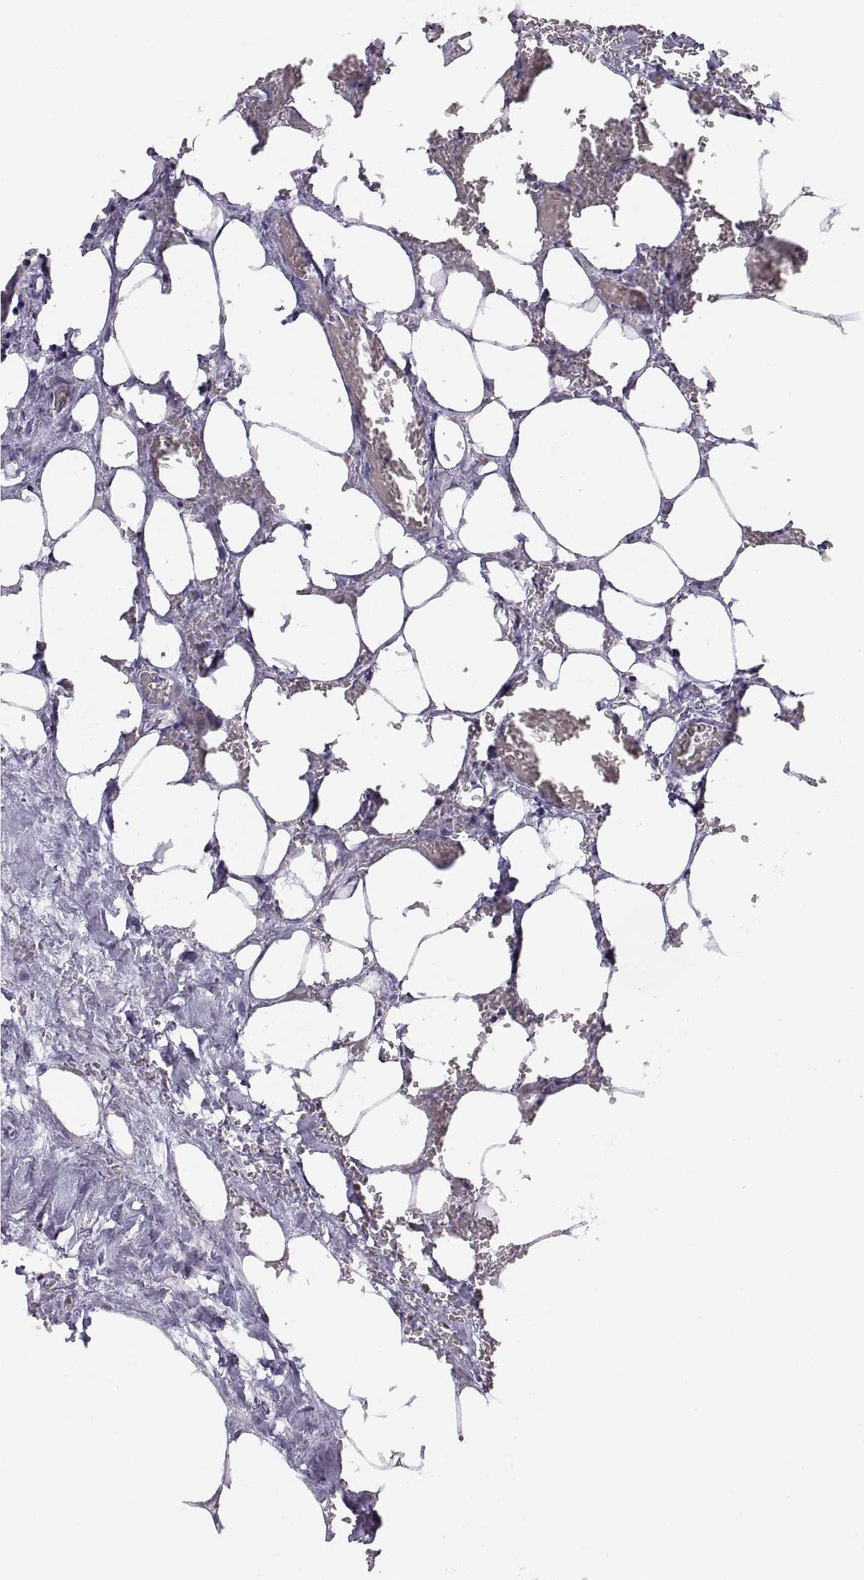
{"staining": {"intensity": "negative", "quantity": "none", "location": "none"}, "tissue": "urothelial cancer", "cell_type": "Tumor cells", "image_type": "cancer", "snomed": [{"axis": "morphology", "description": "Urothelial carcinoma, High grade"}, {"axis": "topography", "description": "Urinary bladder"}], "caption": "A high-resolution photomicrograph shows immunohistochemistry (IHC) staining of urothelial cancer, which exhibits no significant staining in tumor cells.", "gene": "COL9A3", "patient": {"sex": "male", "age": 59}}